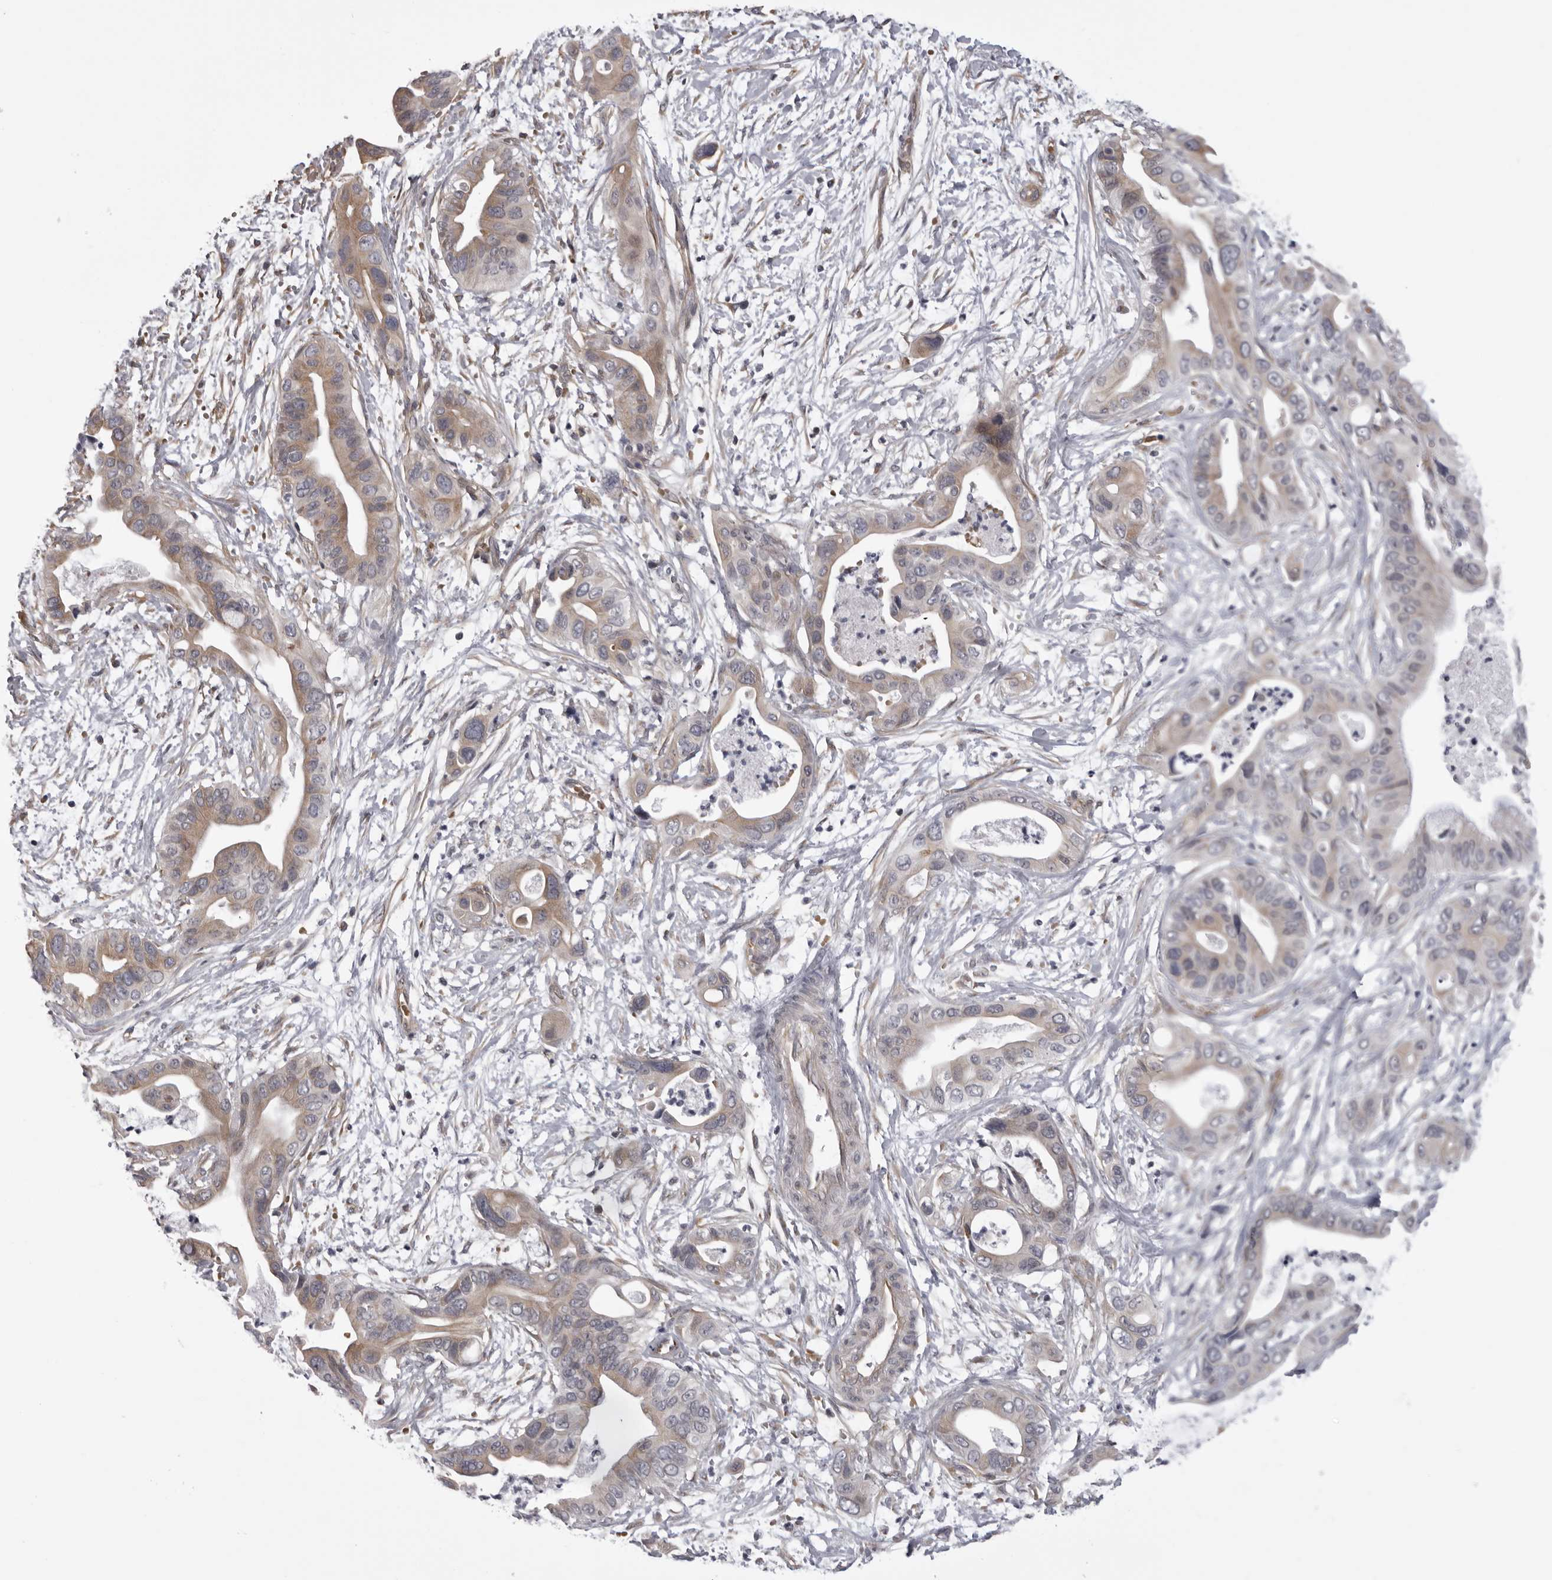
{"staining": {"intensity": "weak", "quantity": ">75%", "location": "cytoplasmic/membranous"}, "tissue": "pancreatic cancer", "cell_type": "Tumor cells", "image_type": "cancer", "snomed": [{"axis": "morphology", "description": "Adenocarcinoma, NOS"}, {"axis": "topography", "description": "Pancreas"}], "caption": "Protein staining by IHC shows weak cytoplasmic/membranous staining in approximately >75% of tumor cells in pancreatic adenocarcinoma.", "gene": "EPHA10", "patient": {"sex": "male", "age": 66}}